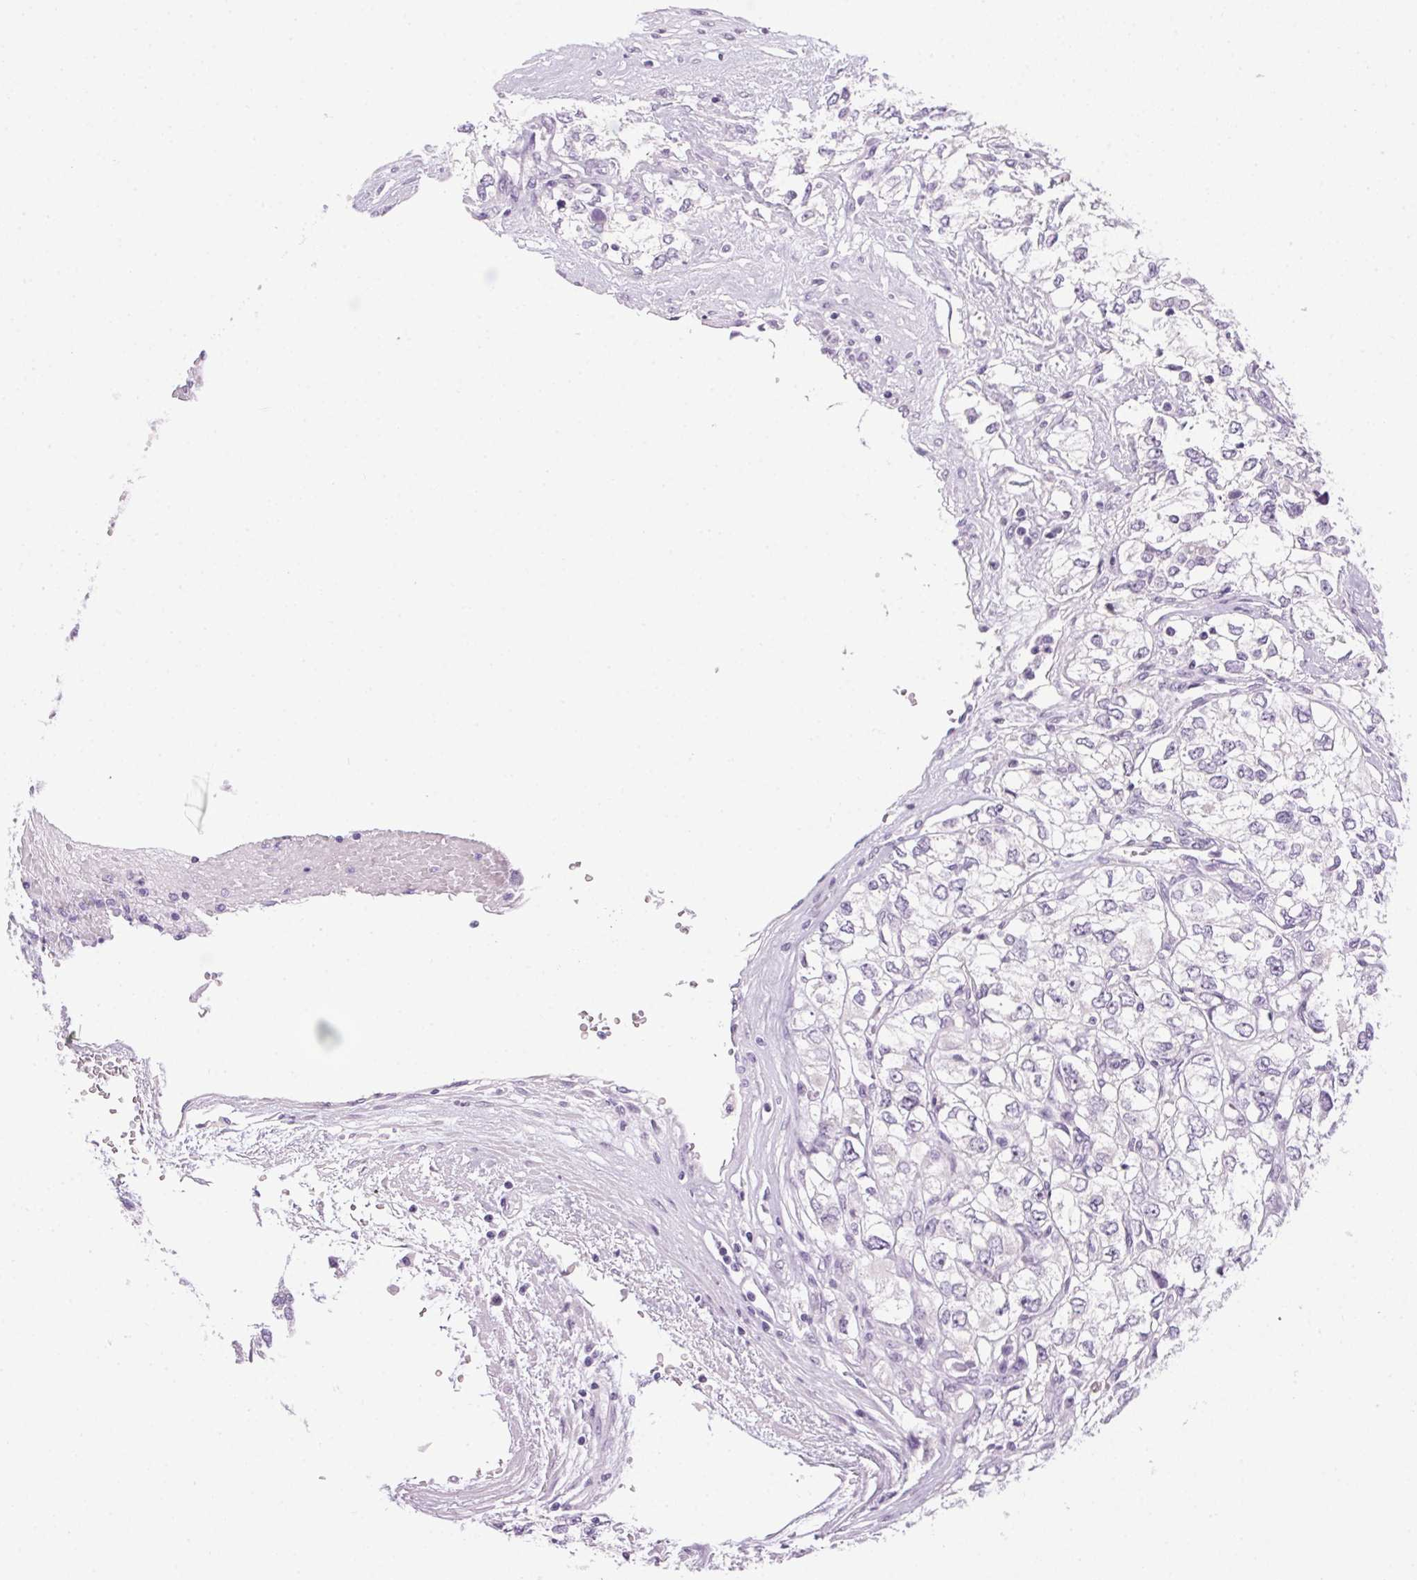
{"staining": {"intensity": "negative", "quantity": "none", "location": "none"}, "tissue": "renal cancer", "cell_type": "Tumor cells", "image_type": "cancer", "snomed": [{"axis": "morphology", "description": "Adenocarcinoma, NOS"}, {"axis": "topography", "description": "Kidney"}], "caption": "Protein analysis of renal cancer (adenocarcinoma) shows no significant staining in tumor cells.", "gene": "POPDC2", "patient": {"sex": "female", "age": 59}}